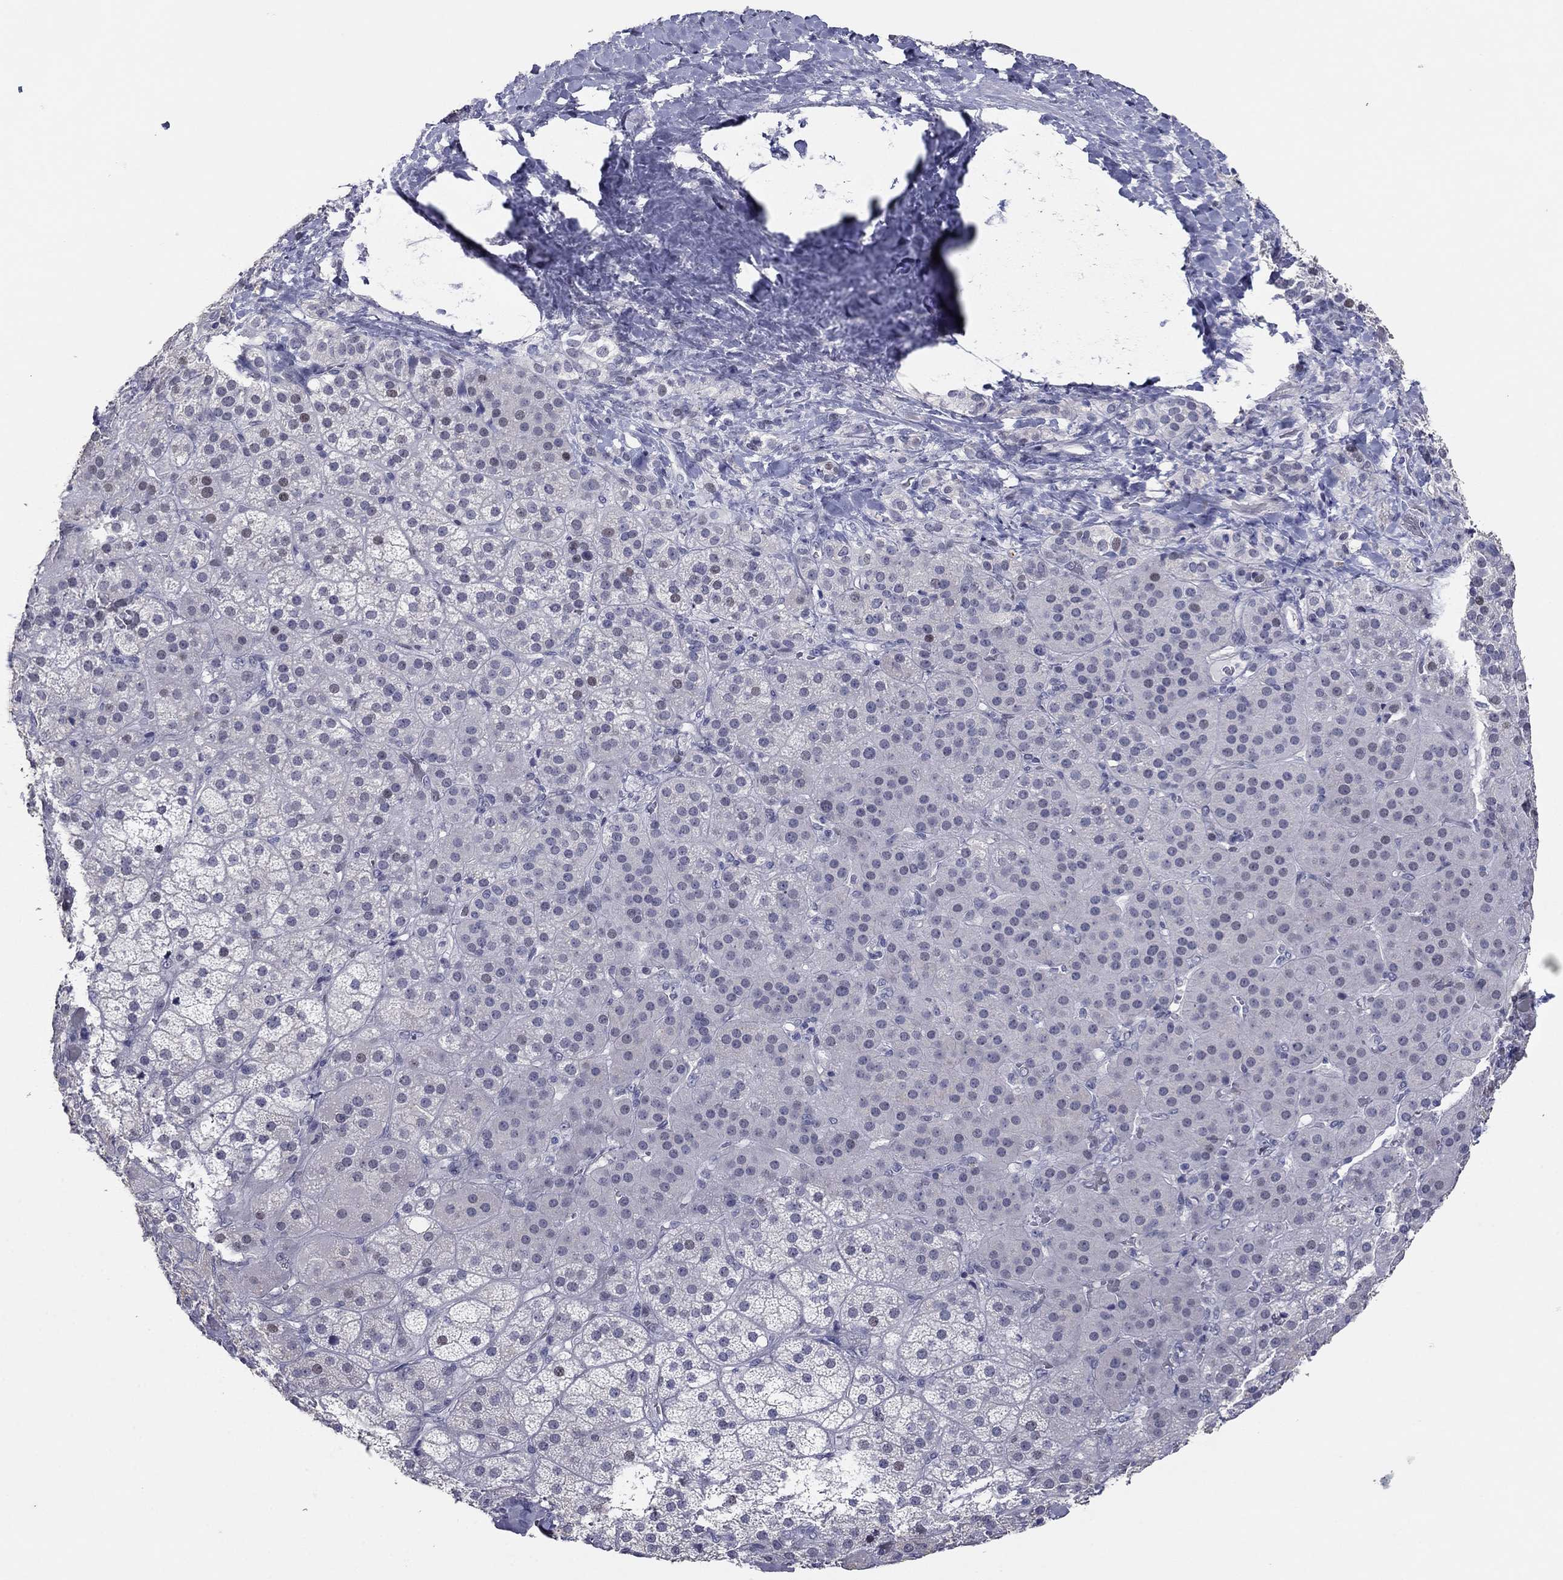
{"staining": {"intensity": "negative", "quantity": "none", "location": "none"}, "tissue": "adrenal gland", "cell_type": "Glandular cells", "image_type": "normal", "snomed": [{"axis": "morphology", "description": "Normal tissue, NOS"}, {"axis": "topography", "description": "Adrenal gland"}], "caption": "Immunohistochemical staining of normal adrenal gland shows no significant positivity in glandular cells. Brightfield microscopy of immunohistochemistry (IHC) stained with DAB (brown) and hematoxylin (blue), captured at high magnification.", "gene": "ITGAE", "patient": {"sex": "male", "age": 57}}